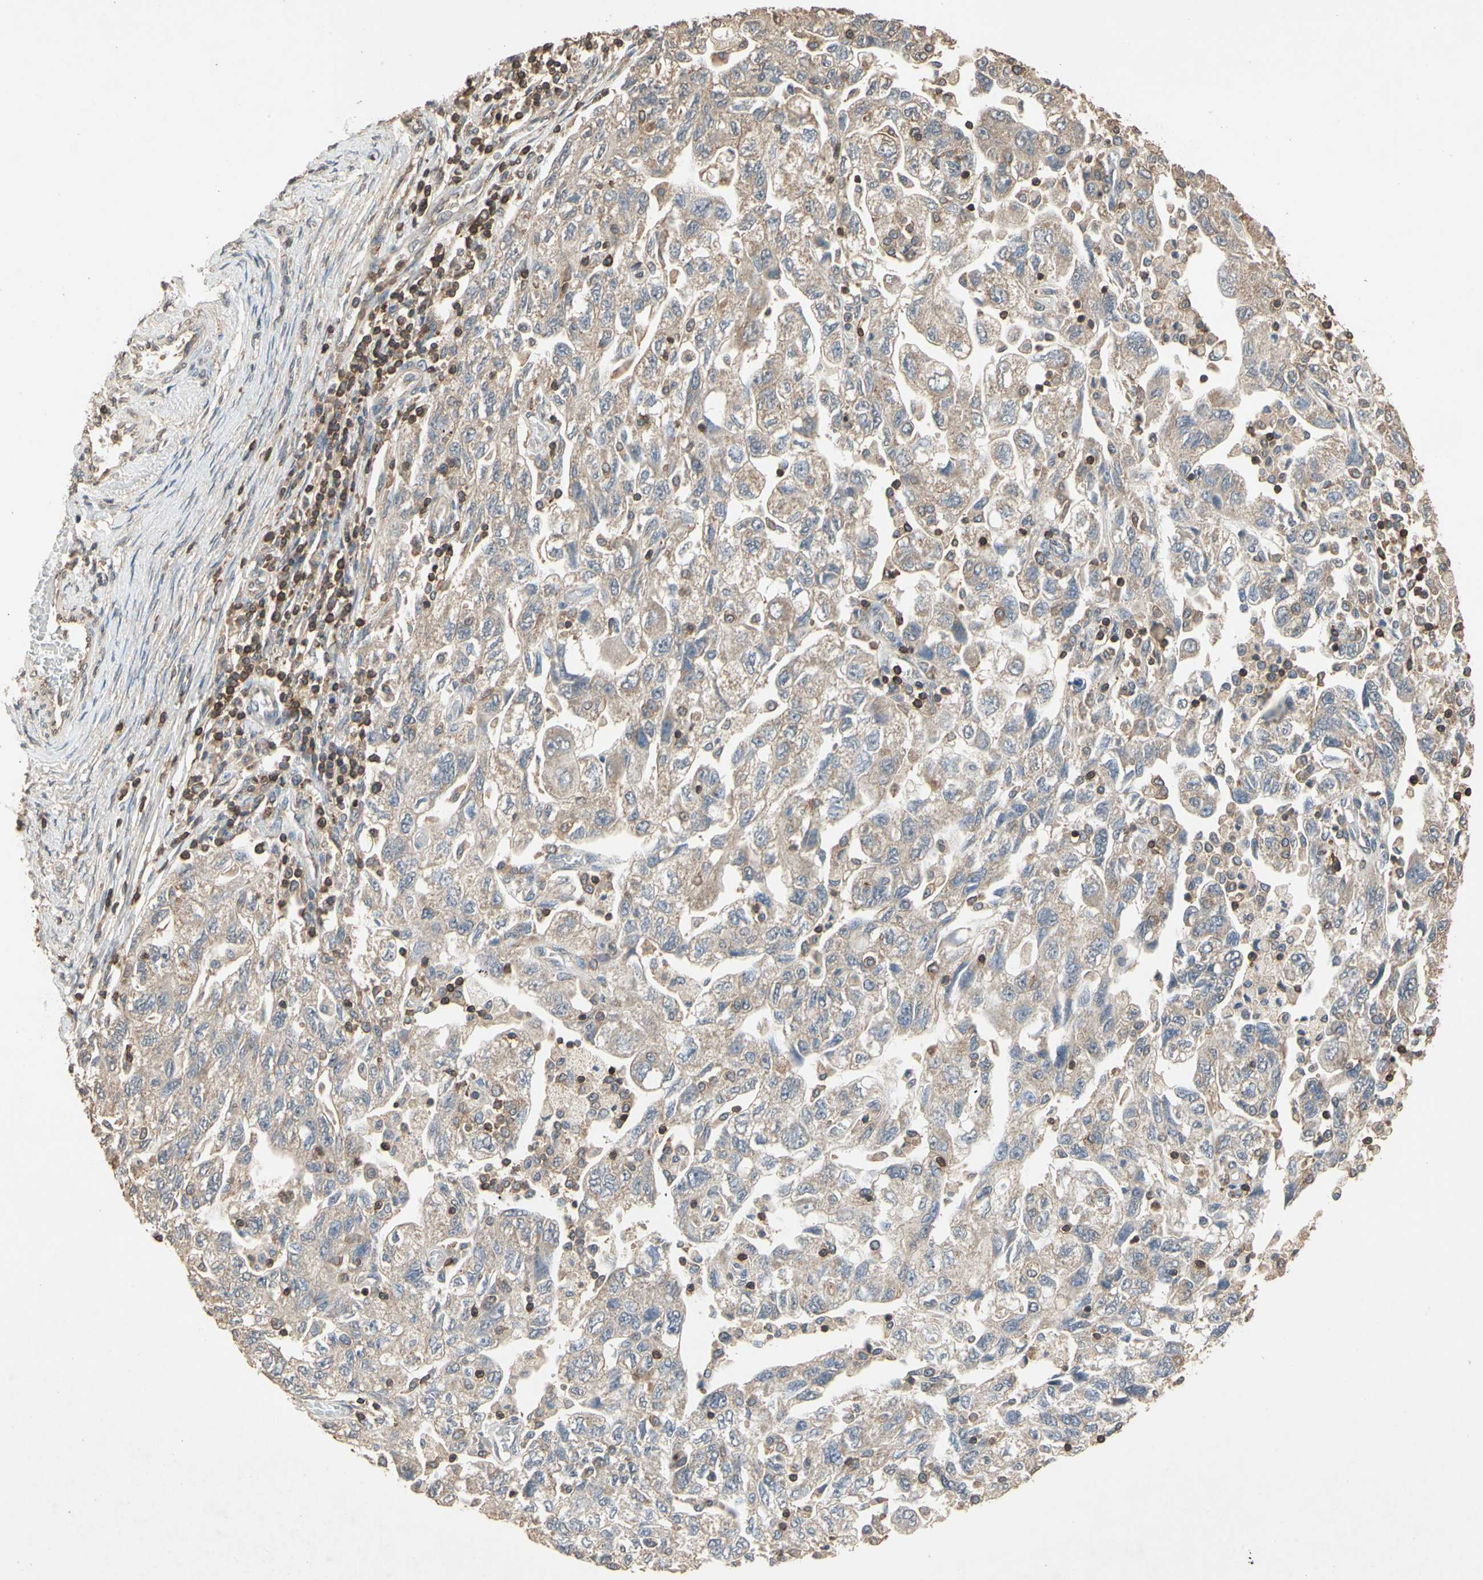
{"staining": {"intensity": "weak", "quantity": "25%-75%", "location": "cytoplasmic/membranous"}, "tissue": "ovarian cancer", "cell_type": "Tumor cells", "image_type": "cancer", "snomed": [{"axis": "morphology", "description": "Carcinoma, NOS"}, {"axis": "morphology", "description": "Cystadenocarcinoma, serous, NOS"}, {"axis": "topography", "description": "Ovary"}], "caption": "Protein staining by immunohistochemistry (IHC) demonstrates weak cytoplasmic/membranous expression in about 25%-75% of tumor cells in ovarian serous cystadenocarcinoma.", "gene": "MAP3K10", "patient": {"sex": "female", "age": 69}}